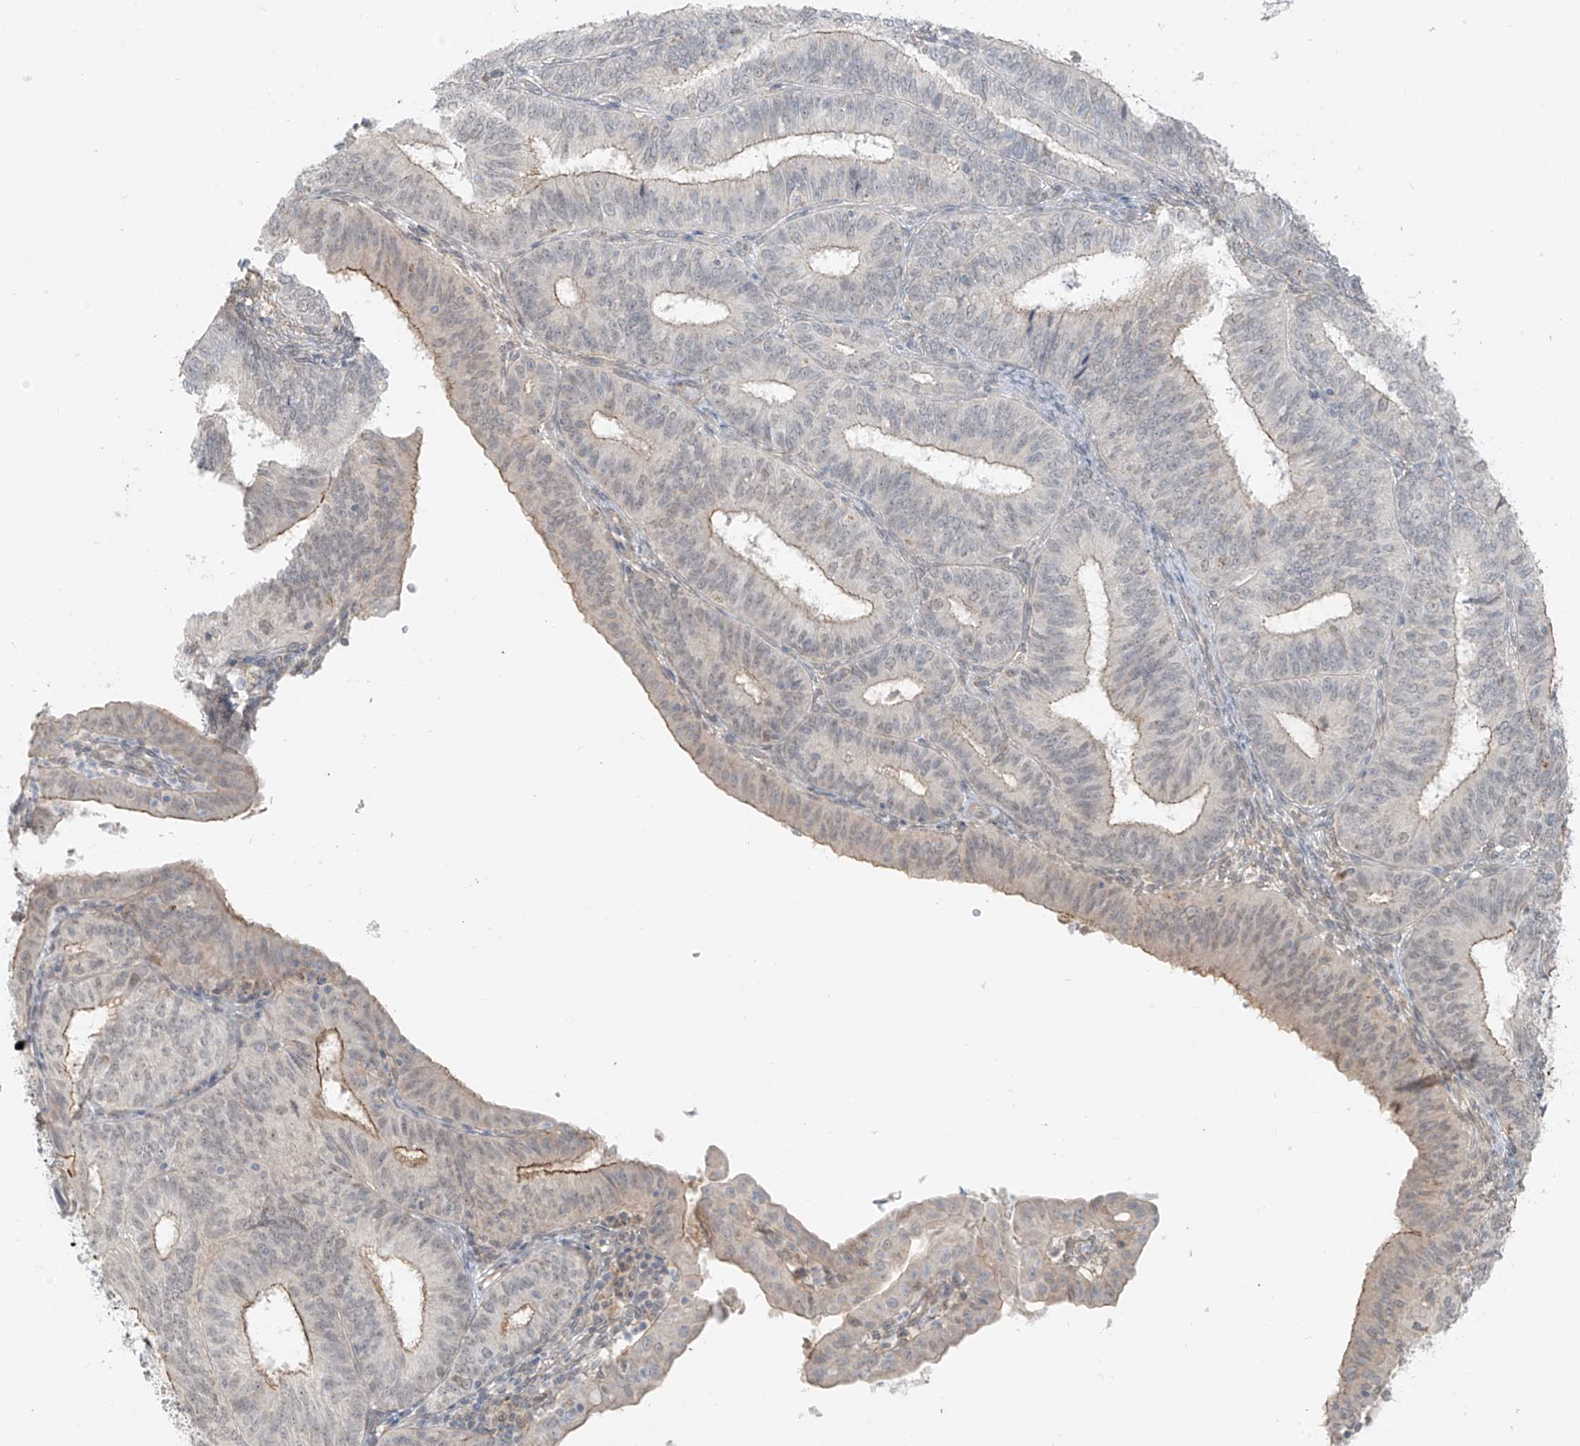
{"staining": {"intensity": "weak", "quantity": "<25%", "location": "cytoplasmic/membranous,nuclear"}, "tissue": "endometrial cancer", "cell_type": "Tumor cells", "image_type": "cancer", "snomed": [{"axis": "morphology", "description": "Adenocarcinoma, NOS"}, {"axis": "topography", "description": "Endometrium"}], "caption": "Immunohistochemistry (IHC) micrograph of neoplastic tissue: endometrial cancer (adenocarcinoma) stained with DAB (3,3'-diaminobenzidine) displays no significant protein staining in tumor cells.", "gene": "ABCD1", "patient": {"sex": "female", "age": 51}}